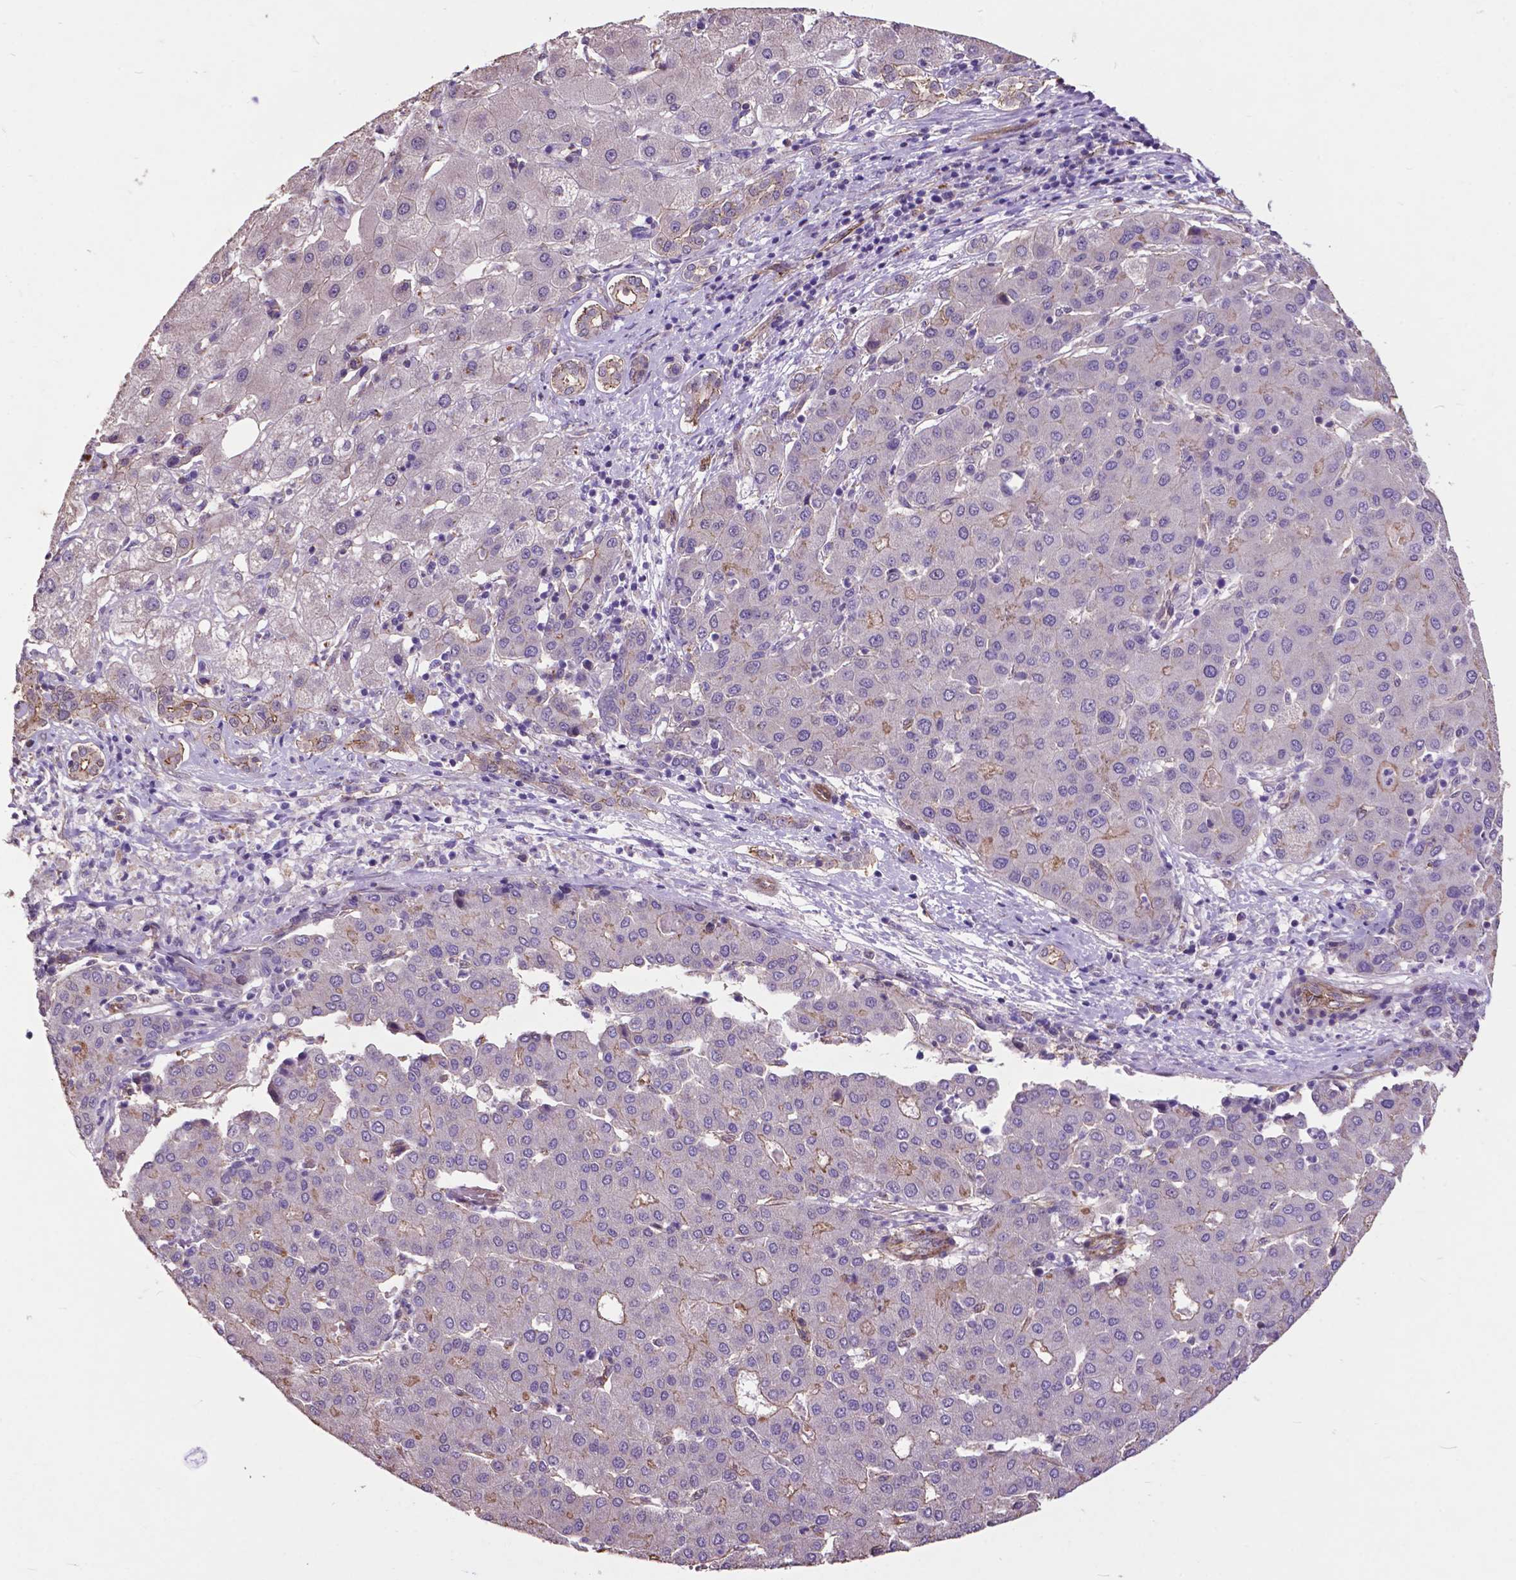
{"staining": {"intensity": "negative", "quantity": "none", "location": "none"}, "tissue": "liver cancer", "cell_type": "Tumor cells", "image_type": "cancer", "snomed": [{"axis": "morphology", "description": "Carcinoma, Hepatocellular, NOS"}, {"axis": "topography", "description": "Liver"}], "caption": "This is an IHC micrograph of human liver hepatocellular carcinoma. There is no positivity in tumor cells.", "gene": "PDLIM1", "patient": {"sex": "male", "age": 65}}